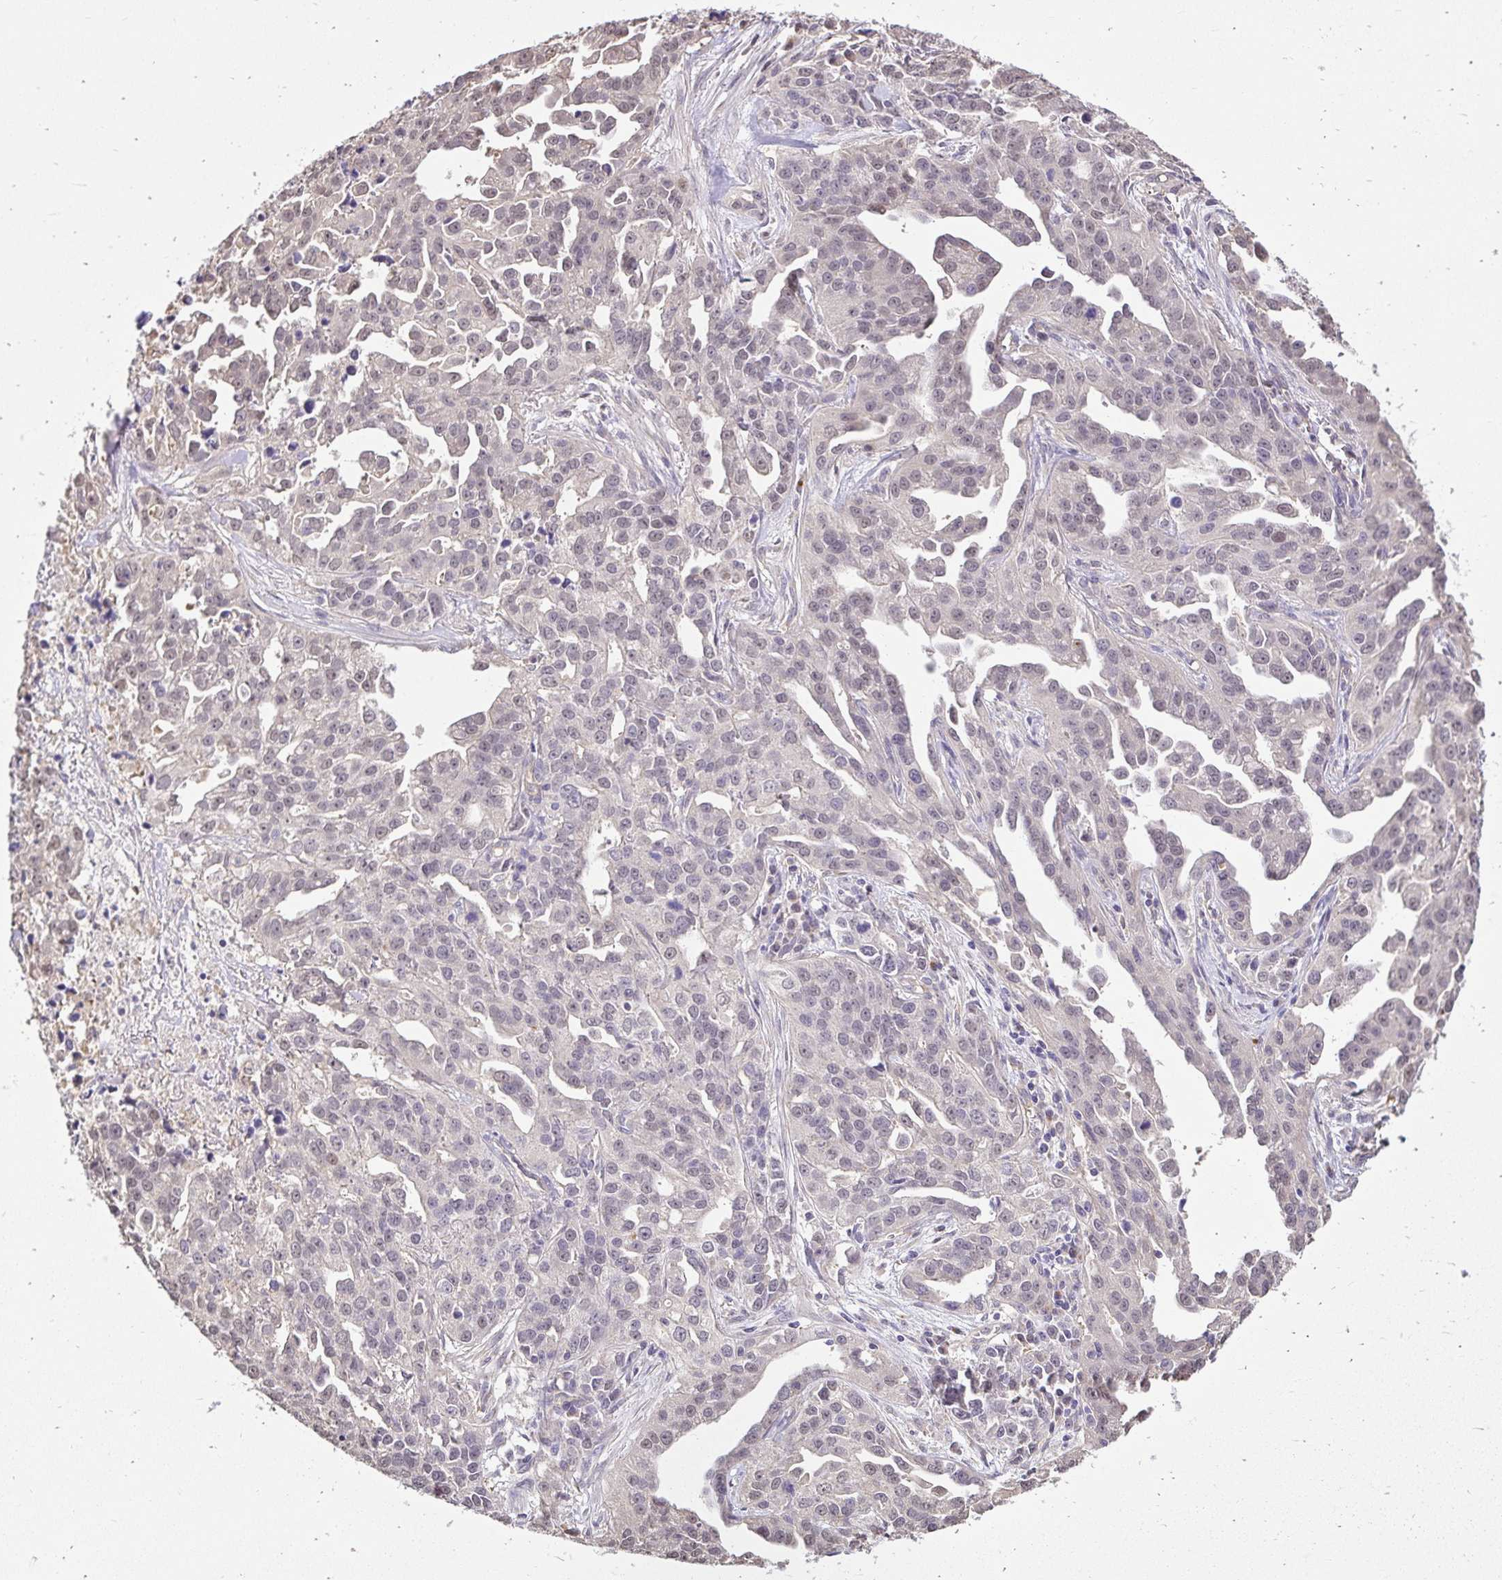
{"staining": {"intensity": "negative", "quantity": "none", "location": "none"}, "tissue": "ovarian cancer", "cell_type": "Tumor cells", "image_type": "cancer", "snomed": [{"axis": "morphology", "description": "Cystadenocarcinoma, serous, NOS"}, {"axis": "topography", "description": "Ovary"}], "caption": "The histopathology image shows no staining of tumor cells in ovarian serous cystadenocarcinoma. (Stains: DAB immunohistochemistry with hematoxylin counter stain, Microscopy: brightfield microscopy at high magnification).", "gene": "SLC9A1", "patient": {"sex": "female", "age": 75}}